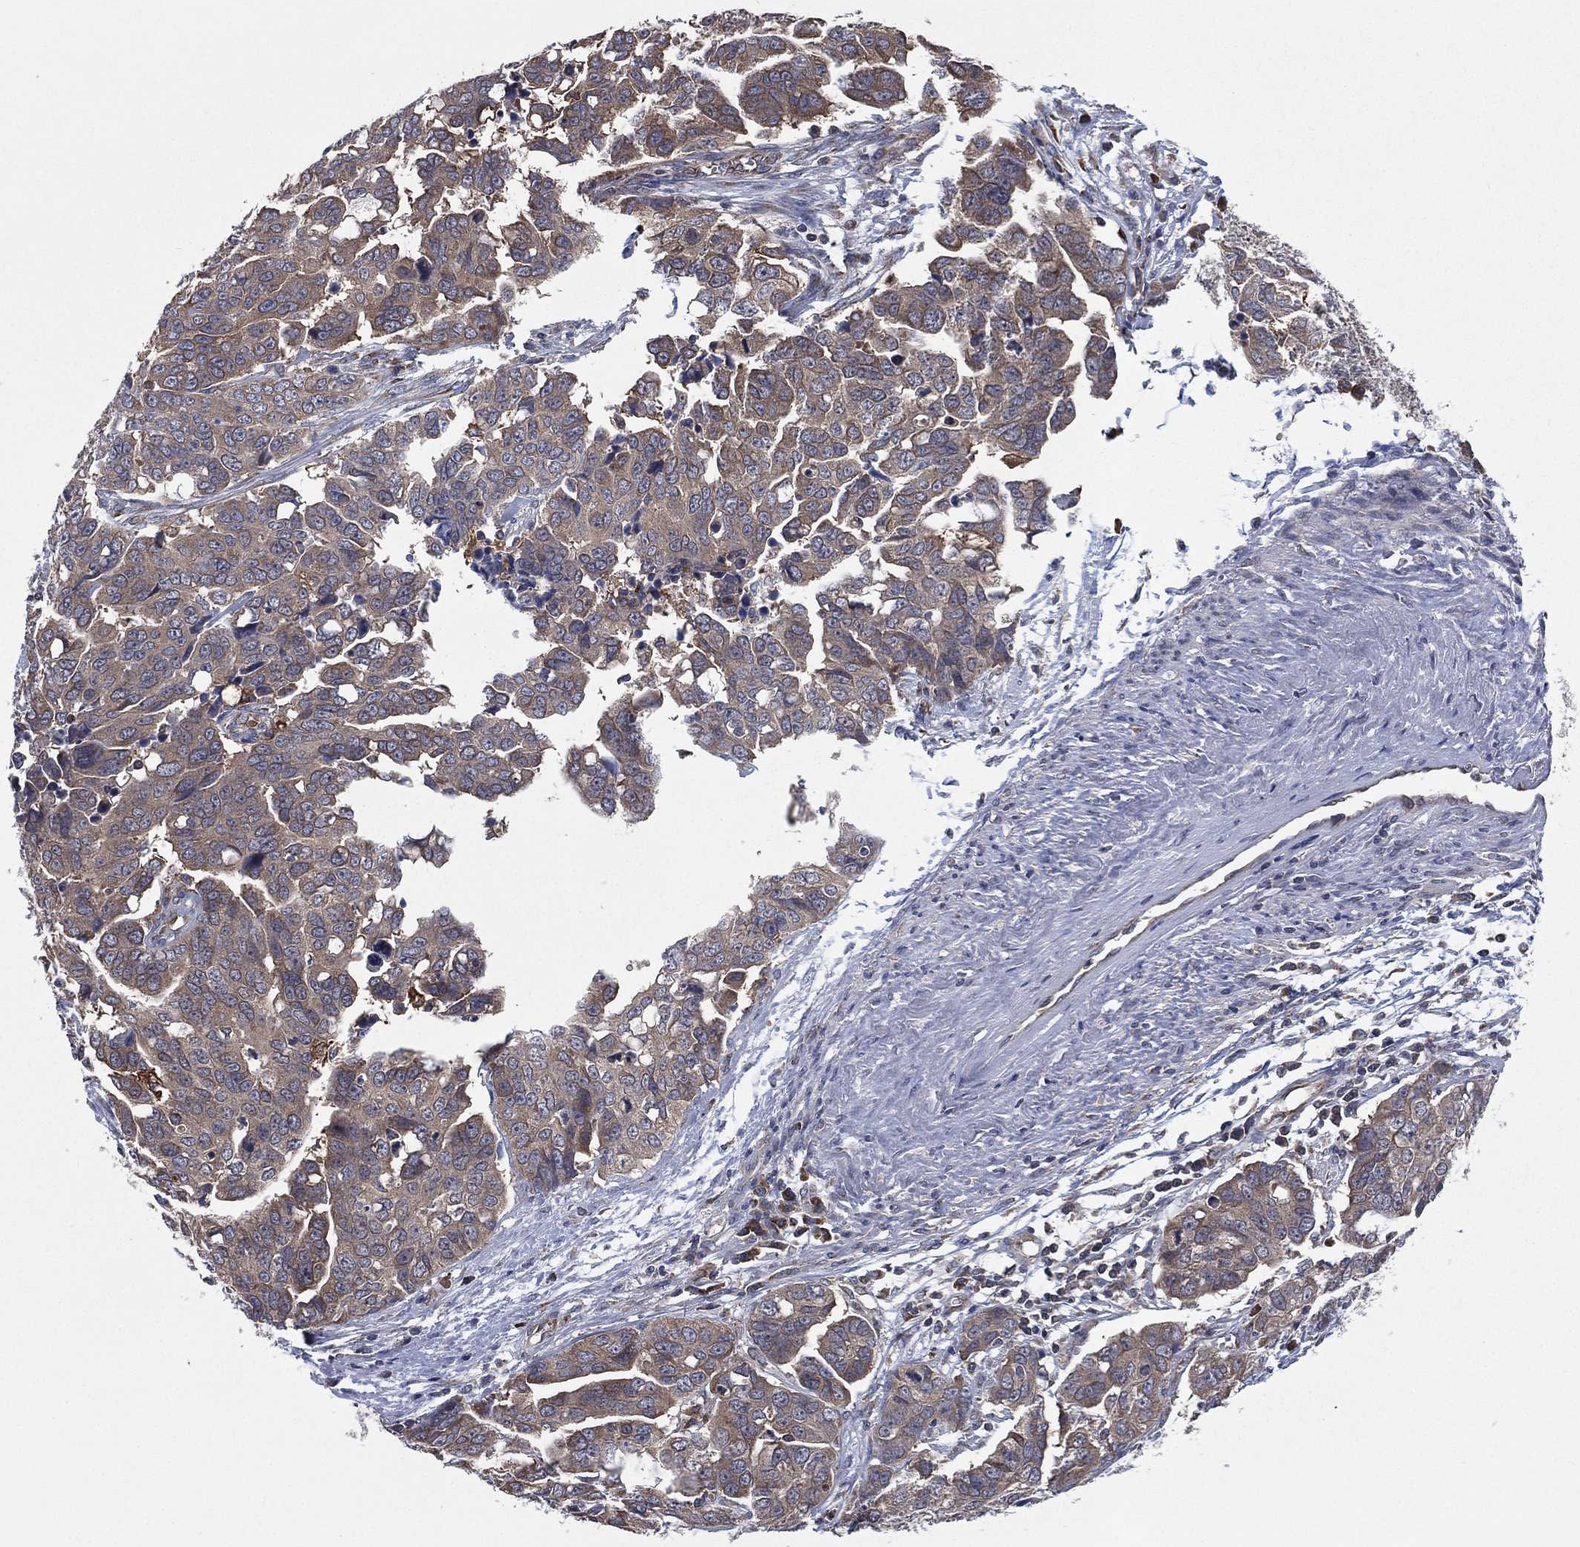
{"staining": {"intensity": "weak", "quantity": "25%-75%", "location": "cytoplasmic/membranous"}, "tissue": "ovarian cancer", "cell_type": "Tumor cells", "image_type": "cancer", "snomed": [{"axis": "morphology", "description": "Carcinoma, endometroid"}, {"axis": "topography", "description": "Ovary"}], "caption": "Protein staining by immunohistochemistry reveals weak cytoplasmic/membranous staining in approximately 25%-75% of tumor cells in ovarian endometroid carcinoma.", "gene": "C2orf76", "patient": {"sex": "female", "age": 78}}